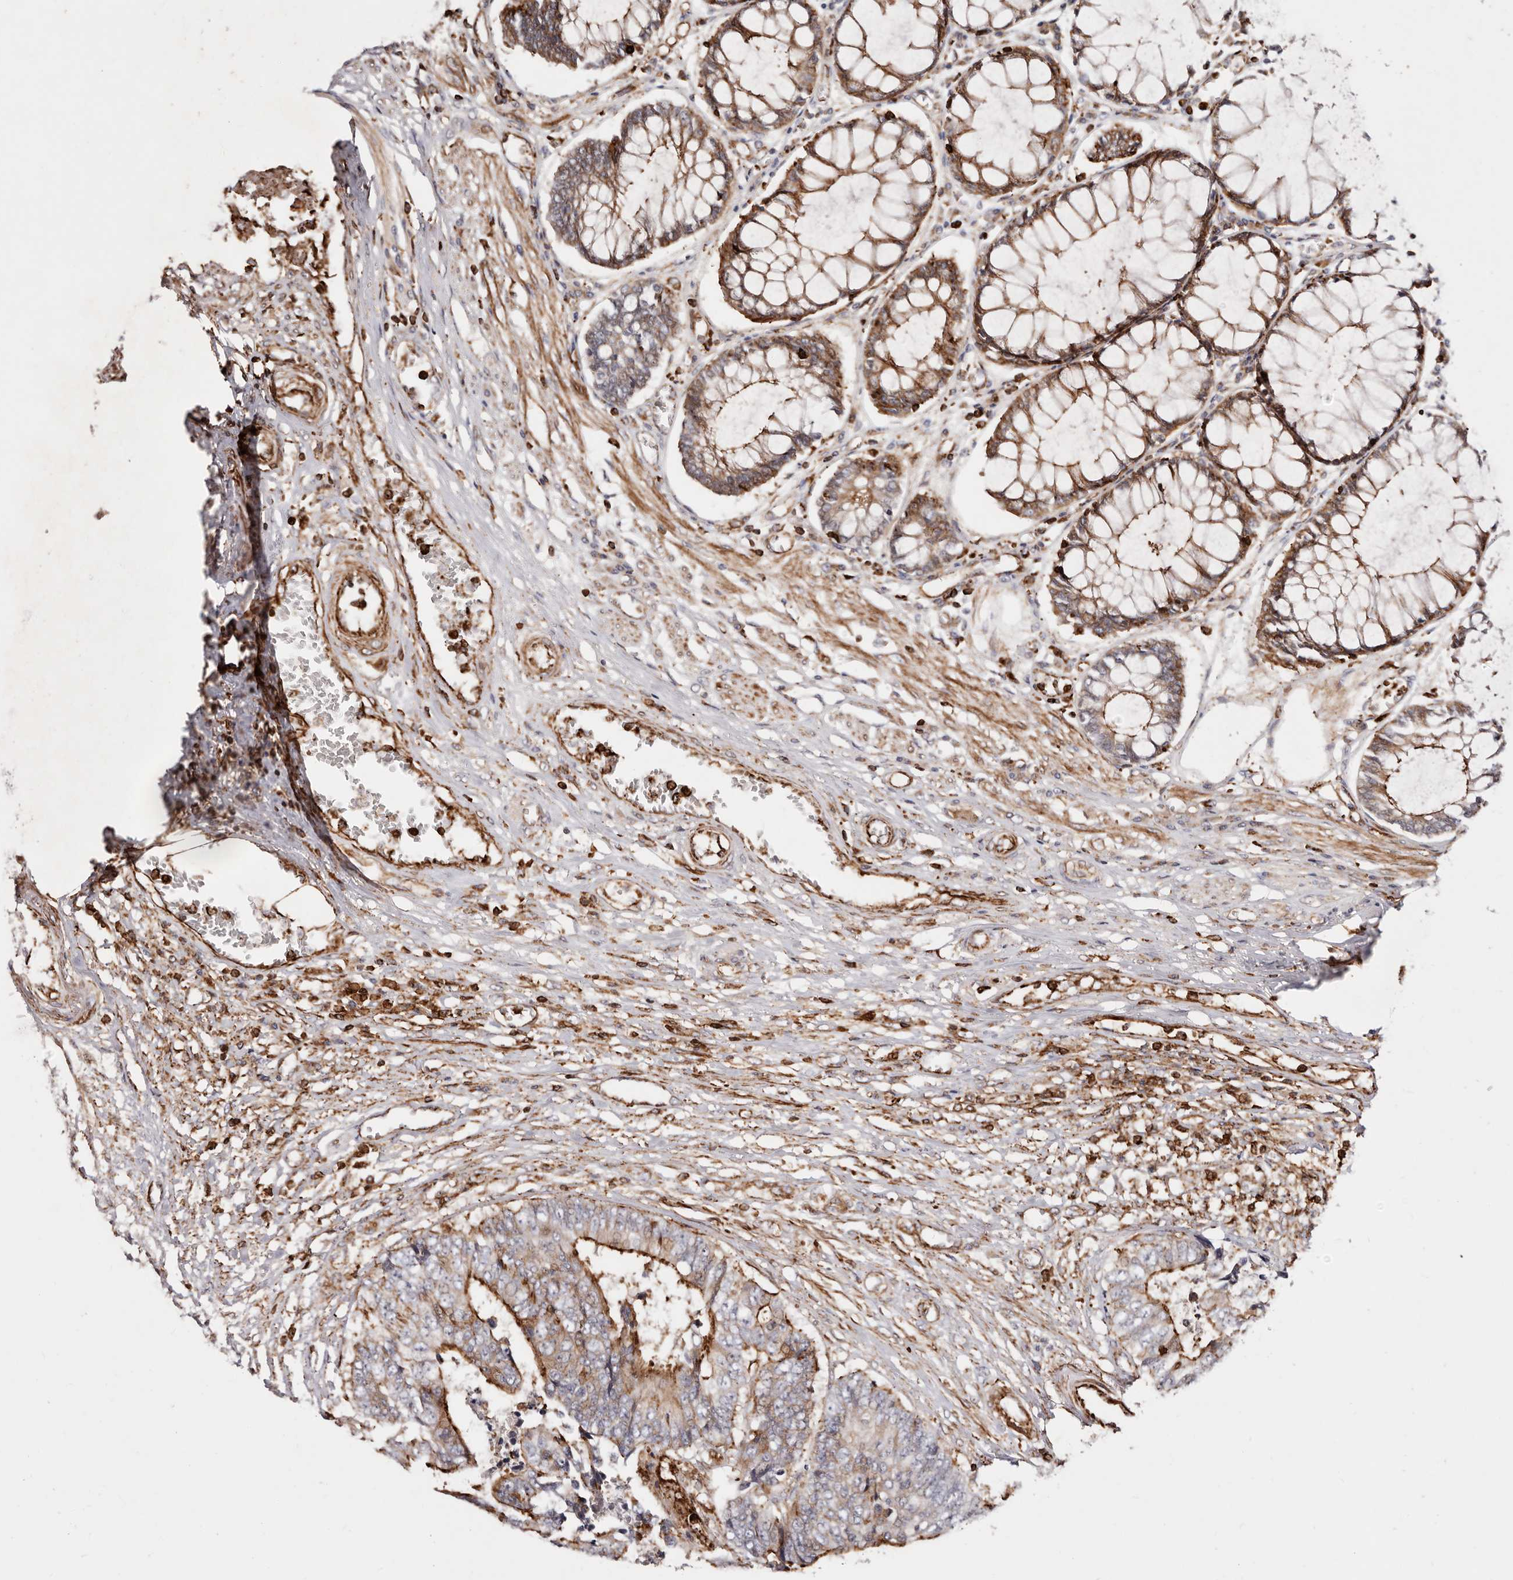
{"staining": {"intensity": "strong", "quantity": ">75%", "location": "cytoplasmic/membranous"}, "tissue": "colorectal cancer", "cell_type": "Tumor cells", "image_type": "cancer", "snomed": [{"axis": "morphology", "description": "Adenocarcinoma, NOS"}, {"axis": "topography", "description": "Rectum"}], "caption": "Colorectal cancer was stained to show a protein in brown. There is high levels of strong cytoplasmic/membranous positivity in about >75% of tumor cells. The protein of interest is shown in brown color, while the nuclei are stained blue.", "gene": "PTPN22", "patient": {"sex": "male", "age": 84}}